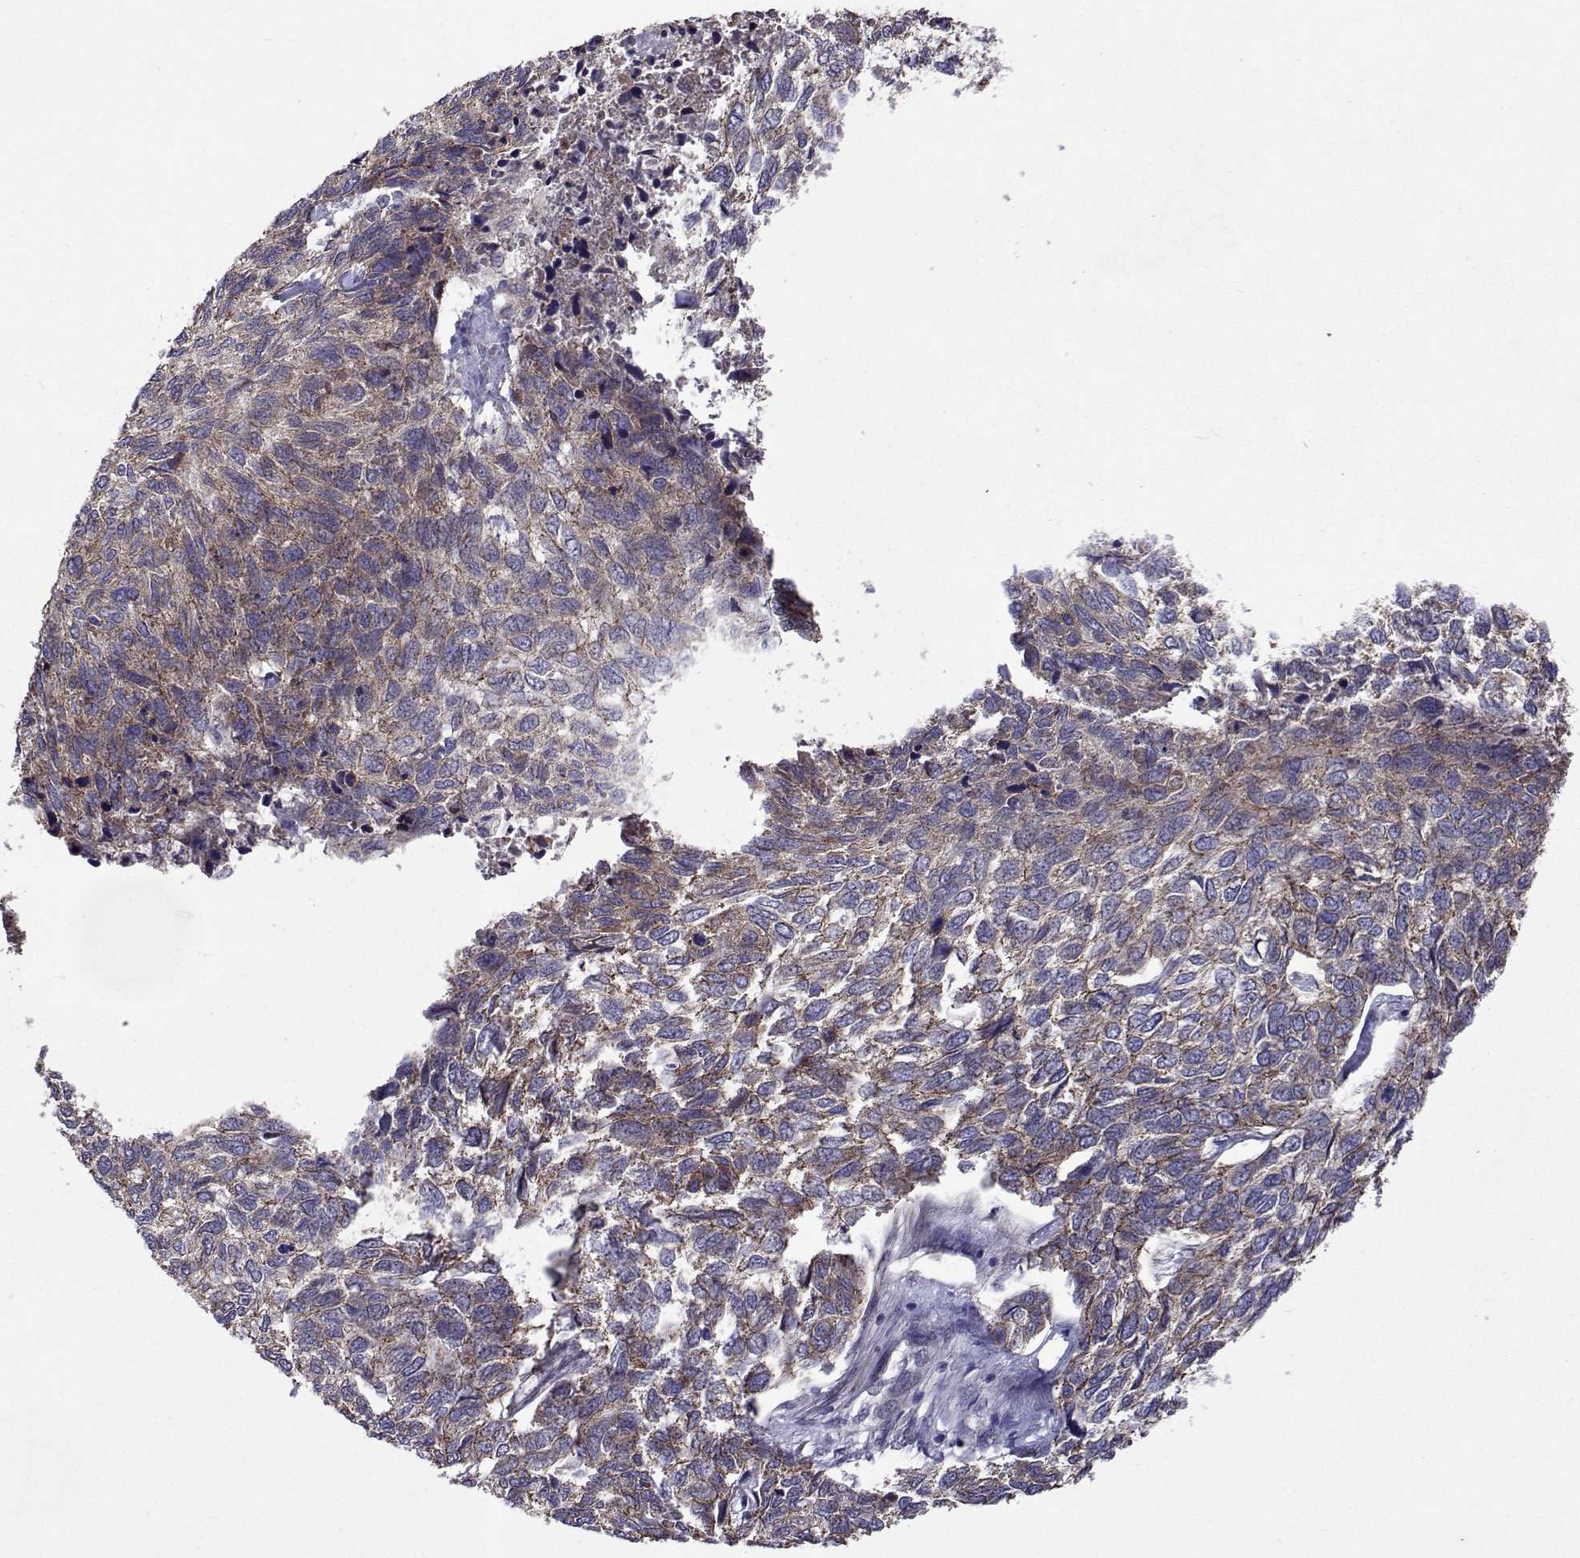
{"staining": {"intensity": "weak", "quantity": ">75%", "location": "cytoplasmic/membranous"}, "tissue": "skin cancer", "cell_type": "Tumor cells", "image_type": "cancer", "snomed": [{"axis": "morphology", "description": "Basal cell carcinoma"}, {"axis": "topography", "description": "Skin"}], "caption": "IHC (DAB (3,3'-diaminobenzidine)) staining of human skin basal cell carcinoma displays weak cytoplasmic/membranous protein staining in approximately >75% of tumor cells.", "gene": "TARBP2", "patient": {"sex": "female", "age": 65}}